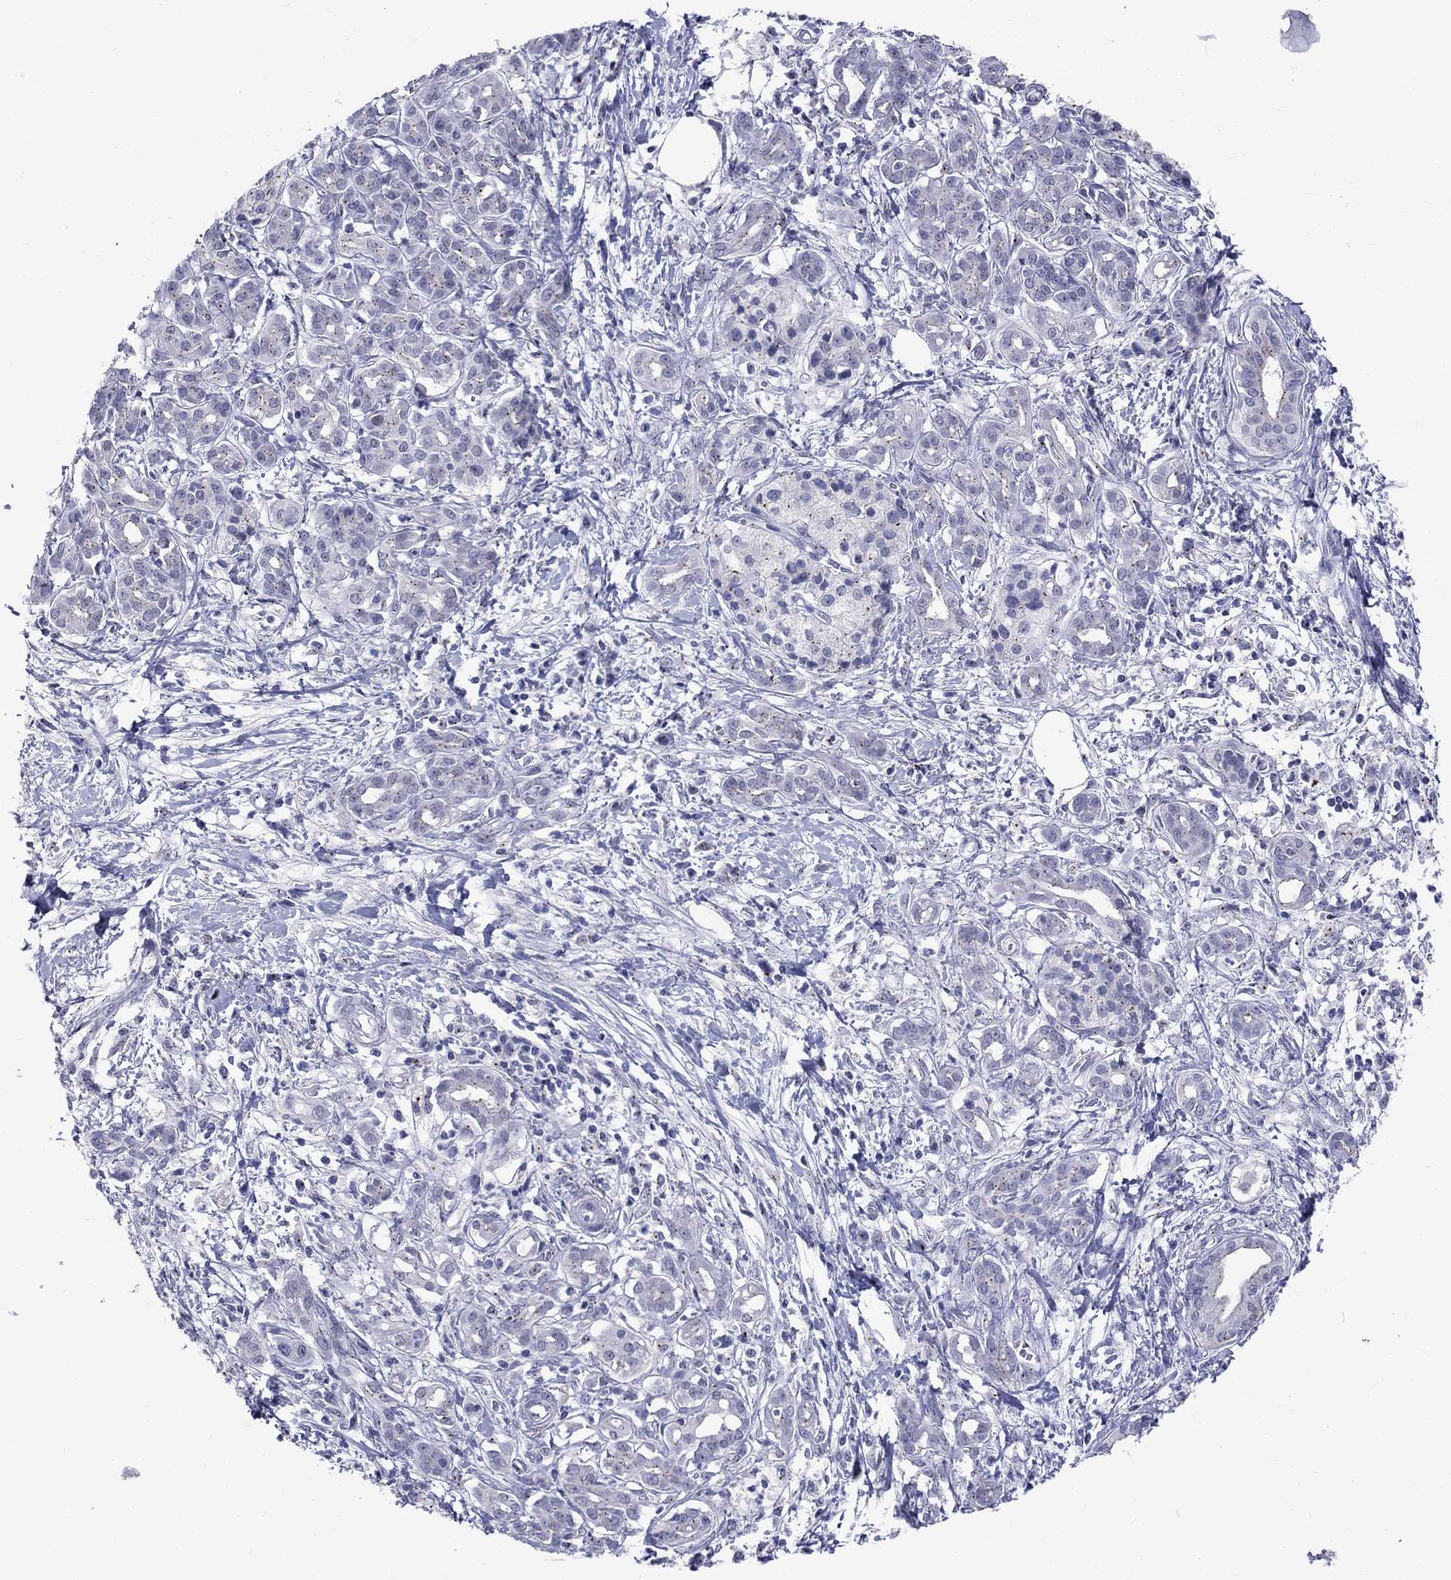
{"staining": {"intensity": "weak", "quantity": "25%-75%", "location": "cytoplasmic/membranous"}, "tissue": "pancreatic cancer", "cell_type": "Tumor cells", "image_type": "cancer", "snomed": [{"axis": "morphology", "description": "Adenocarcinoma, NOS"}, {"axis": "topography", "description": "Pancreas"}], "caption": "About 25%-75% of tumor cells in human adenocarcinoma (pancreatic) display weak cytoplasmic/membranous protein expression as visualized by brown immunohistochemical staining.", "gene": "CEP43", "patient": {"sex": "male", "age": 72}}